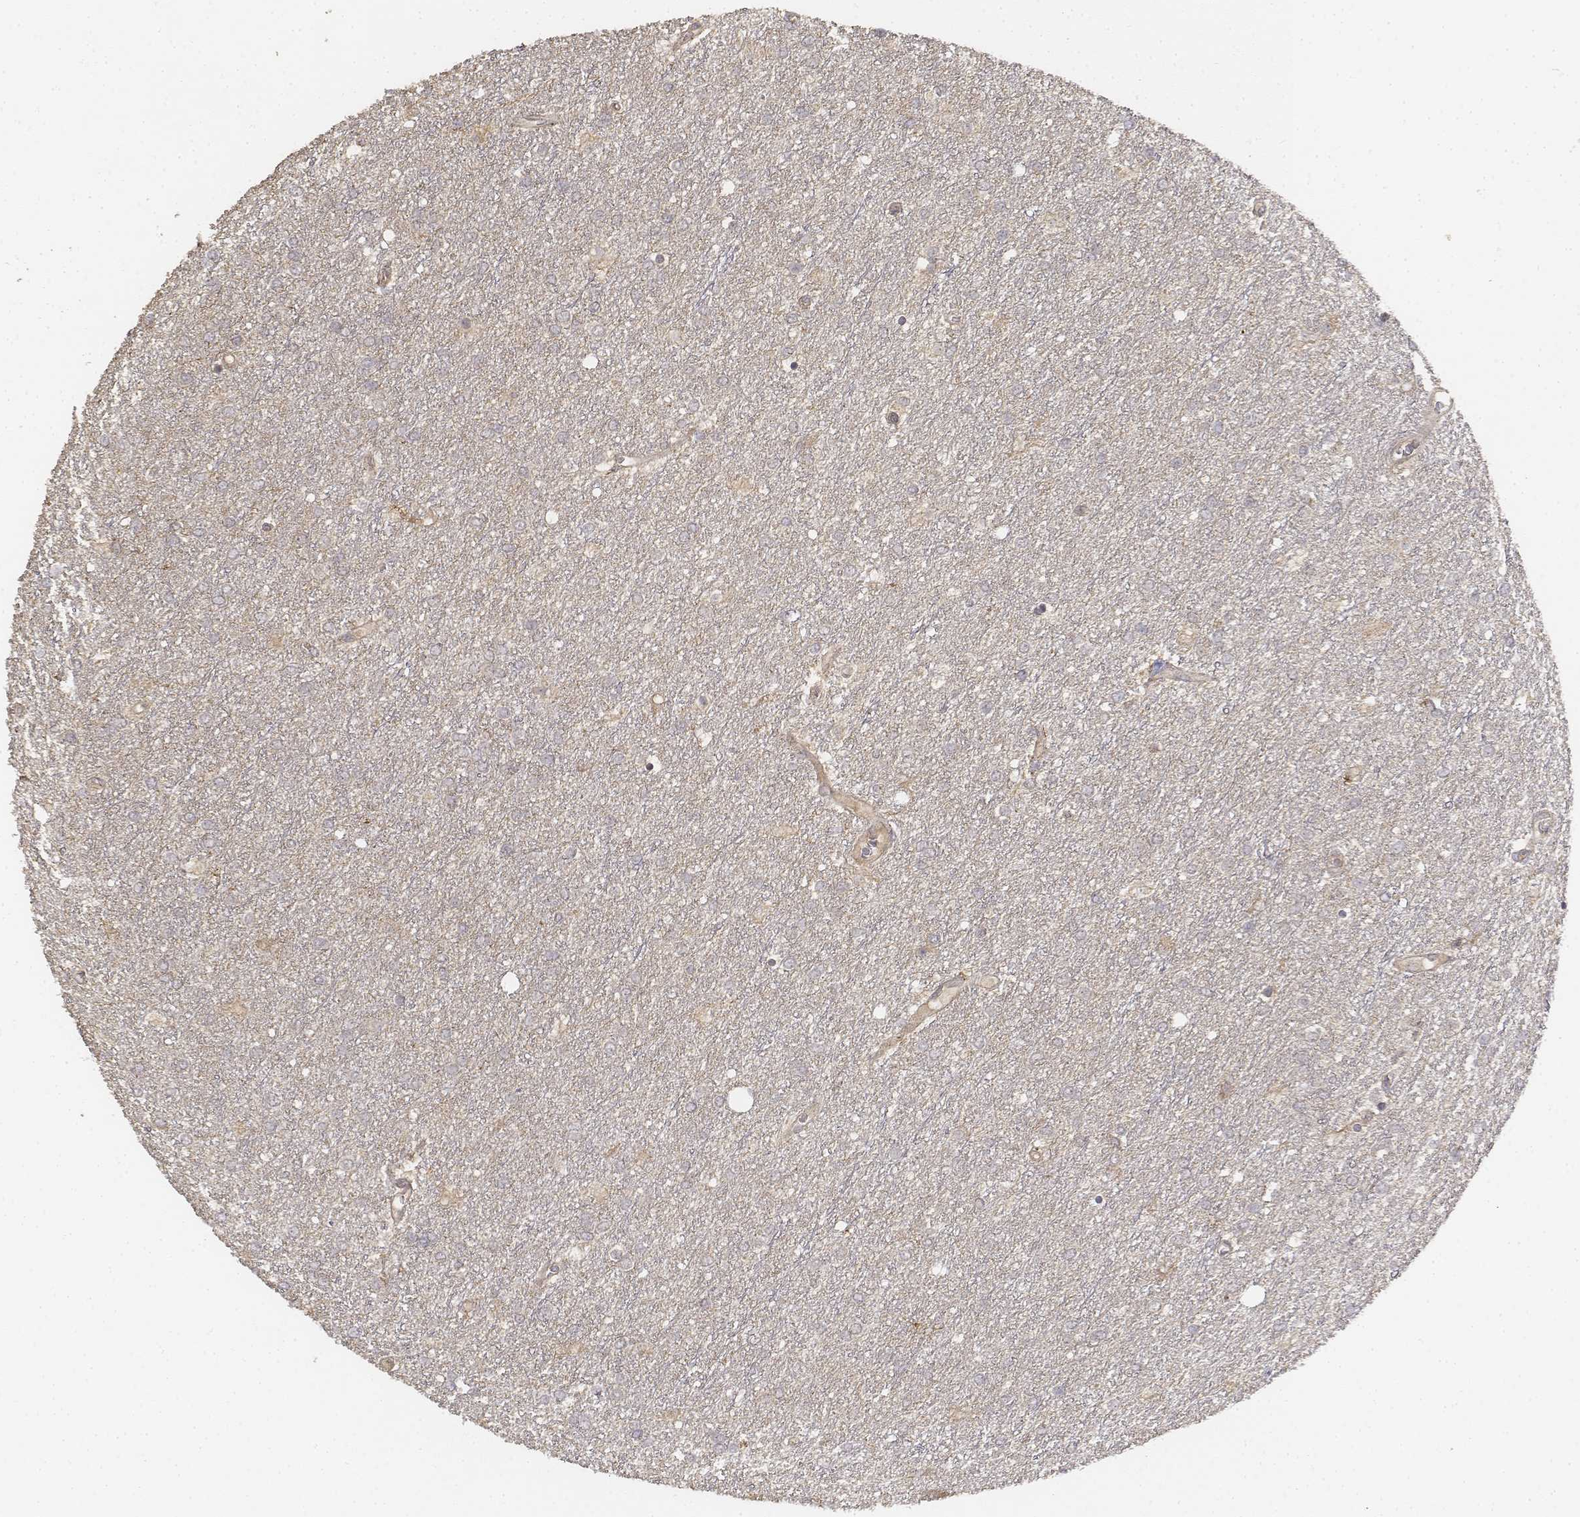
{"staining": {"intensity": "negative", "quantity": "none", "location": "none"}, "tissue": "glioma", "cell_type": "Tumor cells", "image_type": "cancer", "snomed": [{"axis": "morphology", "description": "Glioma, malignant, High grade"}, {"axis": "topography", "description": "Brain"}], "caption": "High power microscopy photomicrograph of an immunohistochemistry histopathology image of glioma, revealing no significant staining in tumor cells.", "gene": "FBXO21", "patient": {"sex": "female", "age": 61}}